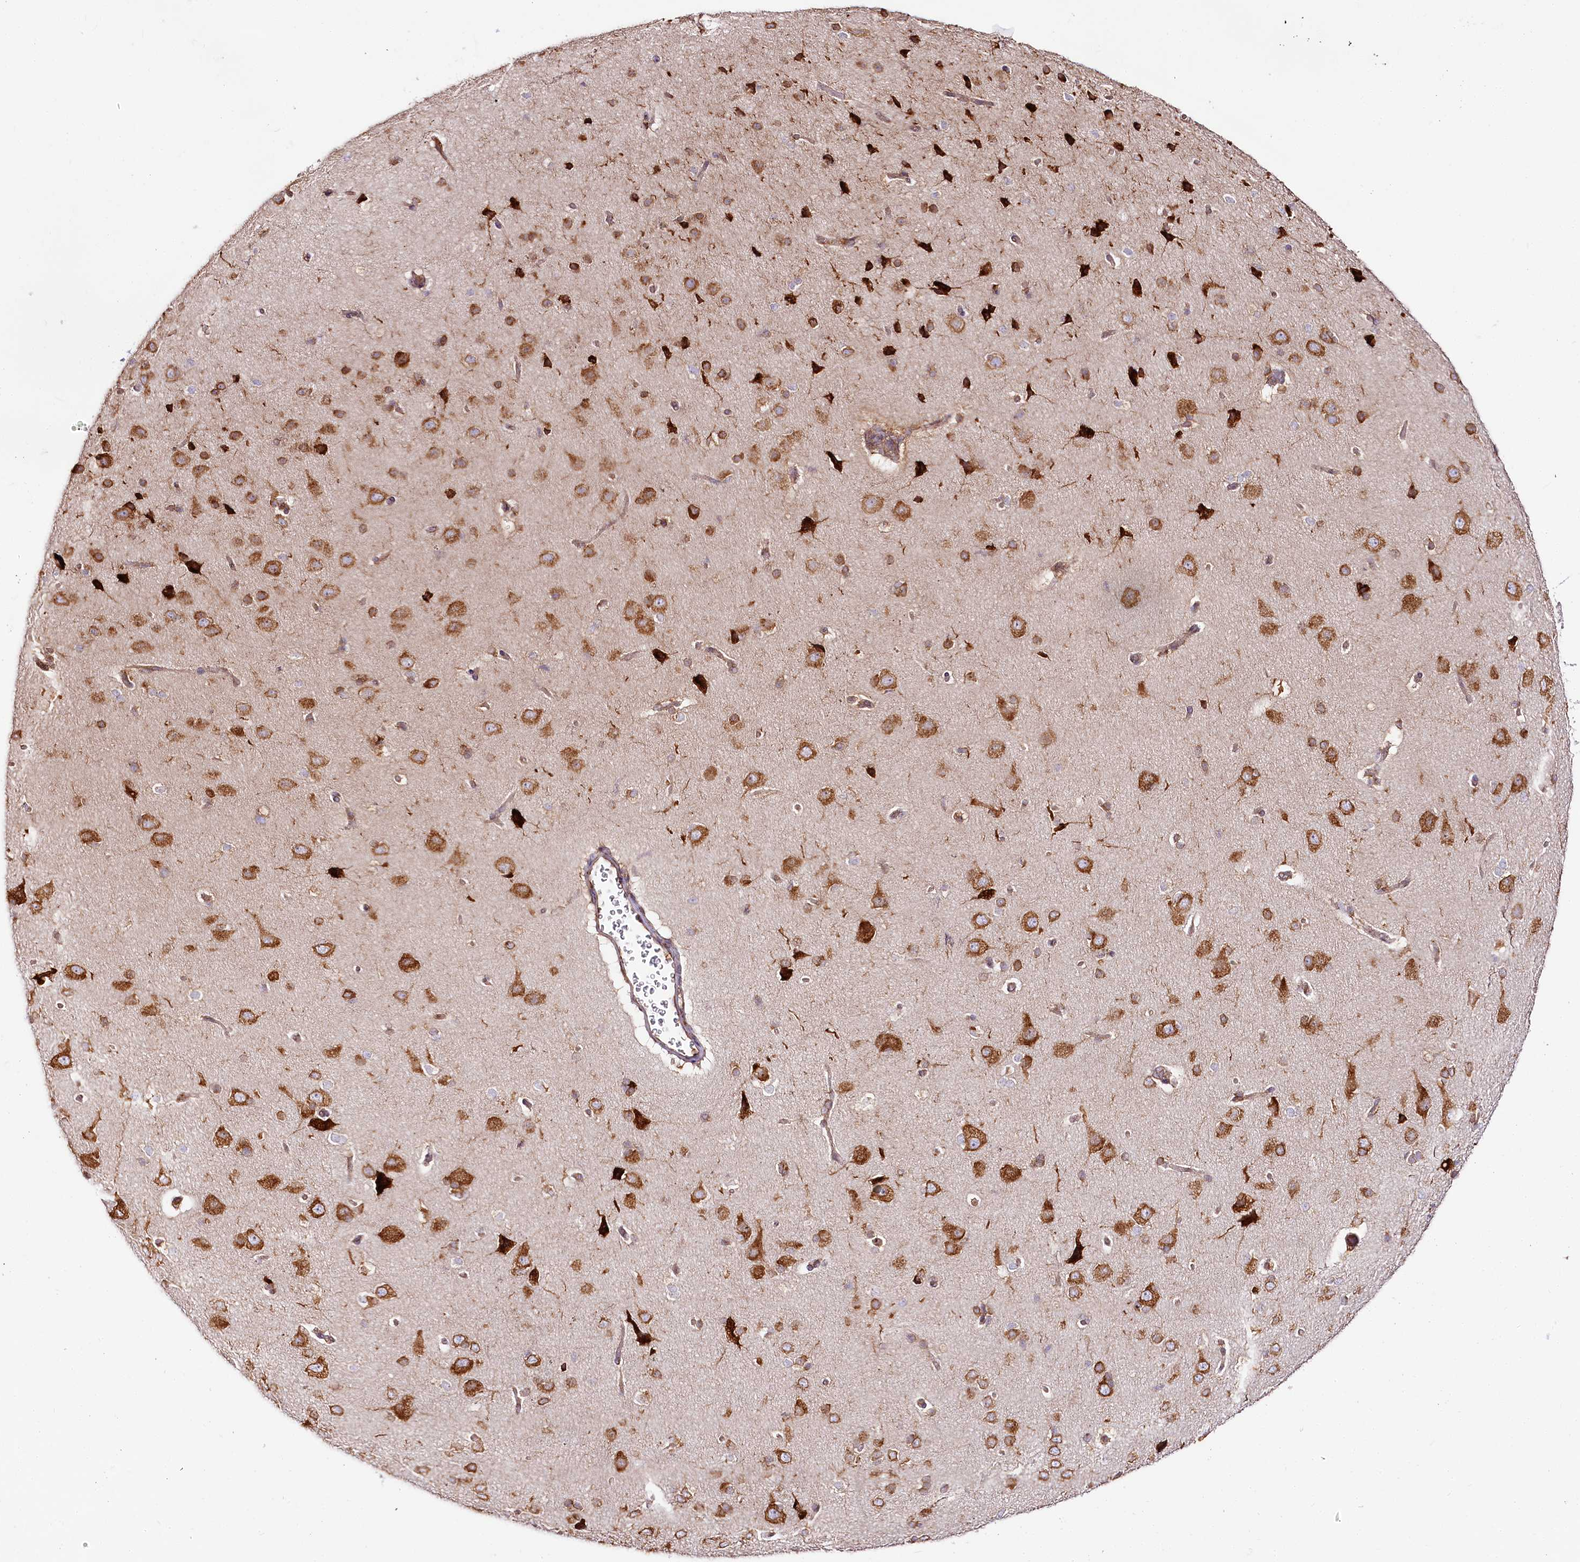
{"staining": {"intensity": "moderate", "quantity": ">75%", "location": "cytoplasmic/membranous"}, "tissue": "cerebral cortex", "cell_type": "Endothelial cells", "image_type": "normal", "snomed": [{"axis": "morphology", "description": "Normal tissue, NOS"}, {"axis": "topography", "description": "Cerebral cortex"}], "caption": "Immunohistochemistry (IHC) (DAB (3,3'-diaminobenzidine)) staining of benign cerebral cortex displays moderate cytoplasmic/membranous protein expression in about >75% of endothelial cells.", "gene": "CNPY2", "patient": {"sex": "male", "age": 62}}